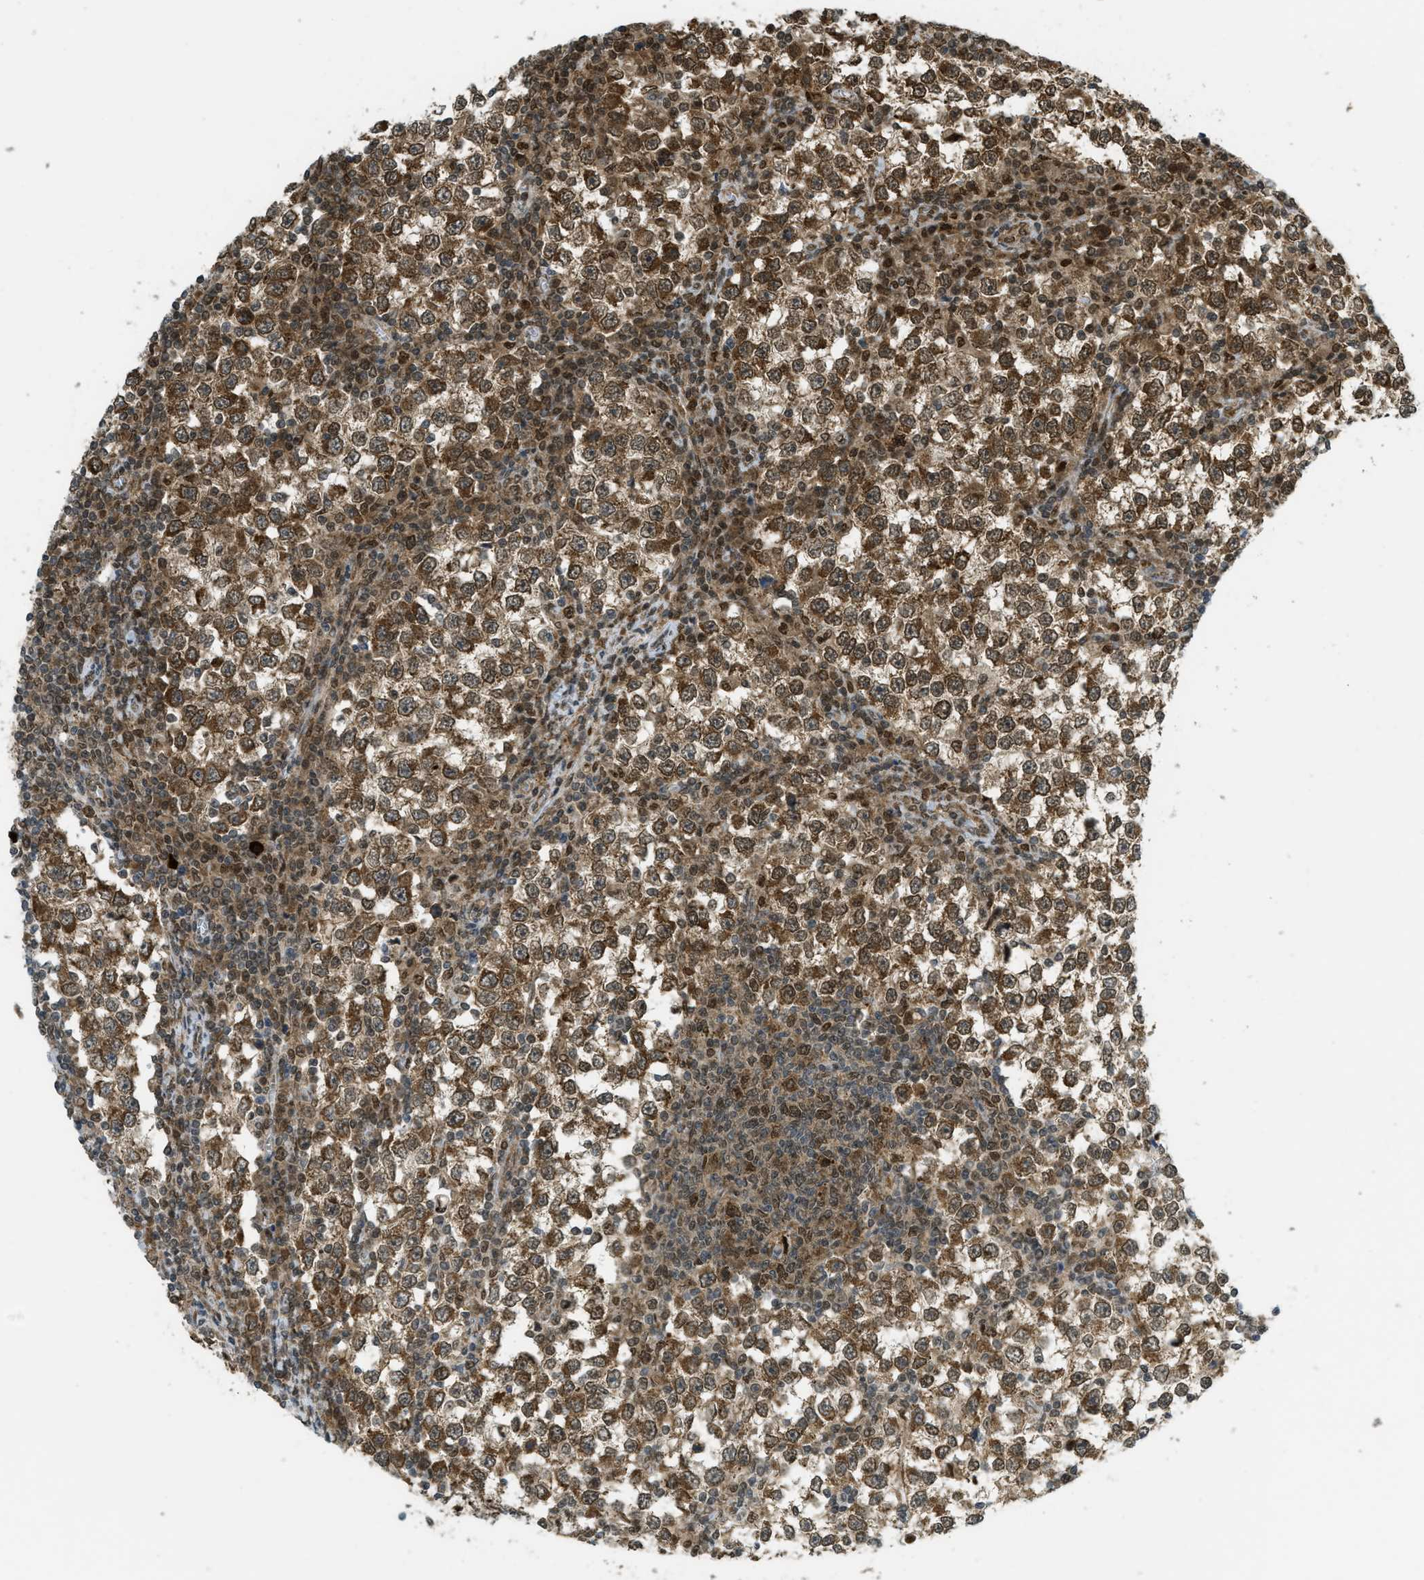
{"staining": {"intensity": "moderate", "quantity": ">75%", "location": "cytoplasmic/membranous,nuclear"}, "tissue": "testis cancer", "cell_type": "Tumor cells", "image_type": "cancer", "snomed": [{"axis": "morphology", "description": "Seminoma, NOS"}, {"axis": "topography", "description": "Testis"}], "caption": "Brown immunohistochemical staining in human testis cancer (seminoma) exhibits moderate cytoplasmic/membranous and nuclear expression in approximately >75% of tumor cells.", "gene": "TNPO1", "patient": {"sex": "male", "age": 65}}